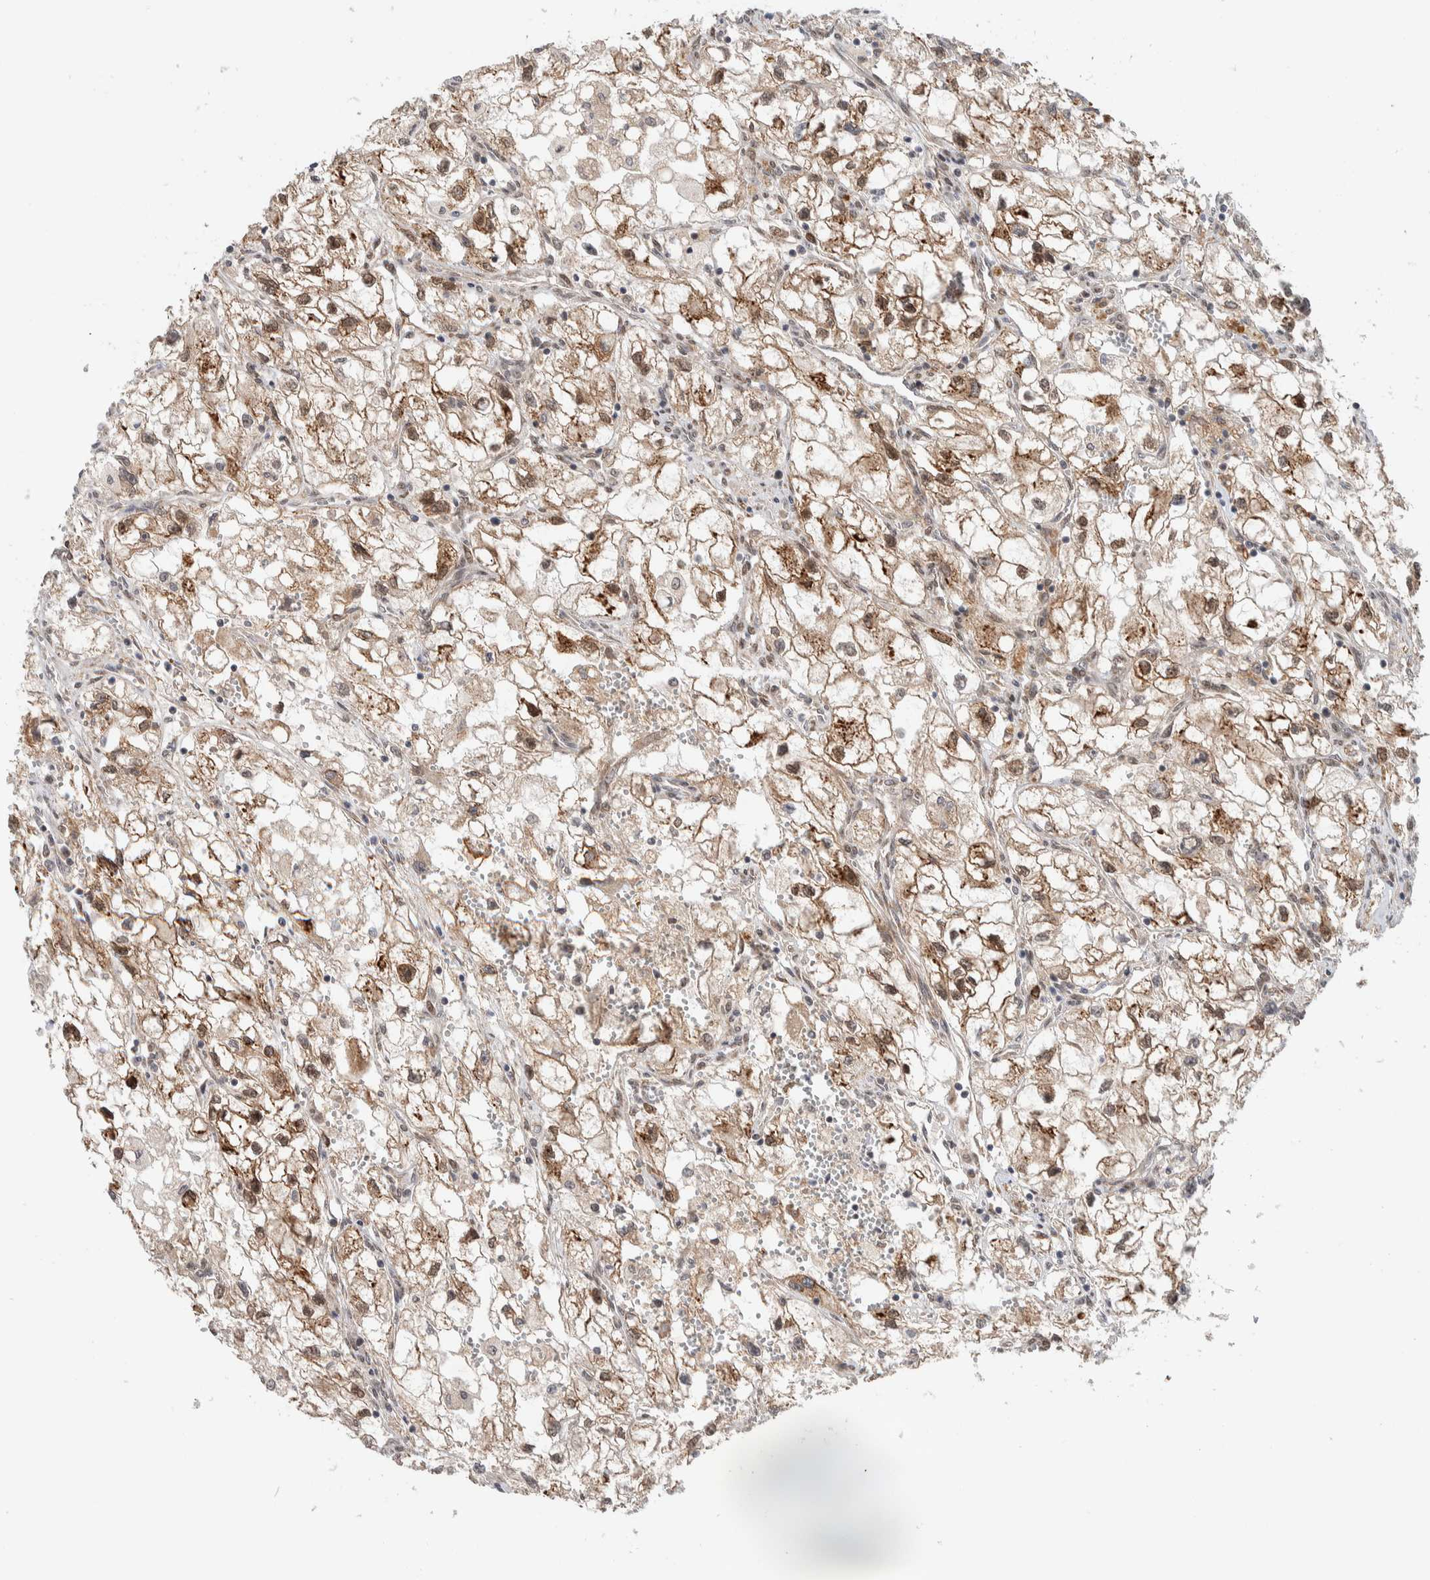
{"staining": {"intensity": "moderate", "quantity": ">75%", "location": "cytoplasmic/membranous"}, "tissue": "renal cancer", "cell_type": "Tumor cells", "image_type": "cancer", "snomed": [{"axis": "morphology", "description": "Adenocarcinoma, NOS"}, {"axis": "topography", "description": "Kidney"}], "caption": "Brown immunohistochemical staining in renal cancer reveals moderate cytoplasmic/membranous expression in approximately >75% of tumor cells.", "gene": "TNRC18", "patient": {"sex": "female", "age": 70}}